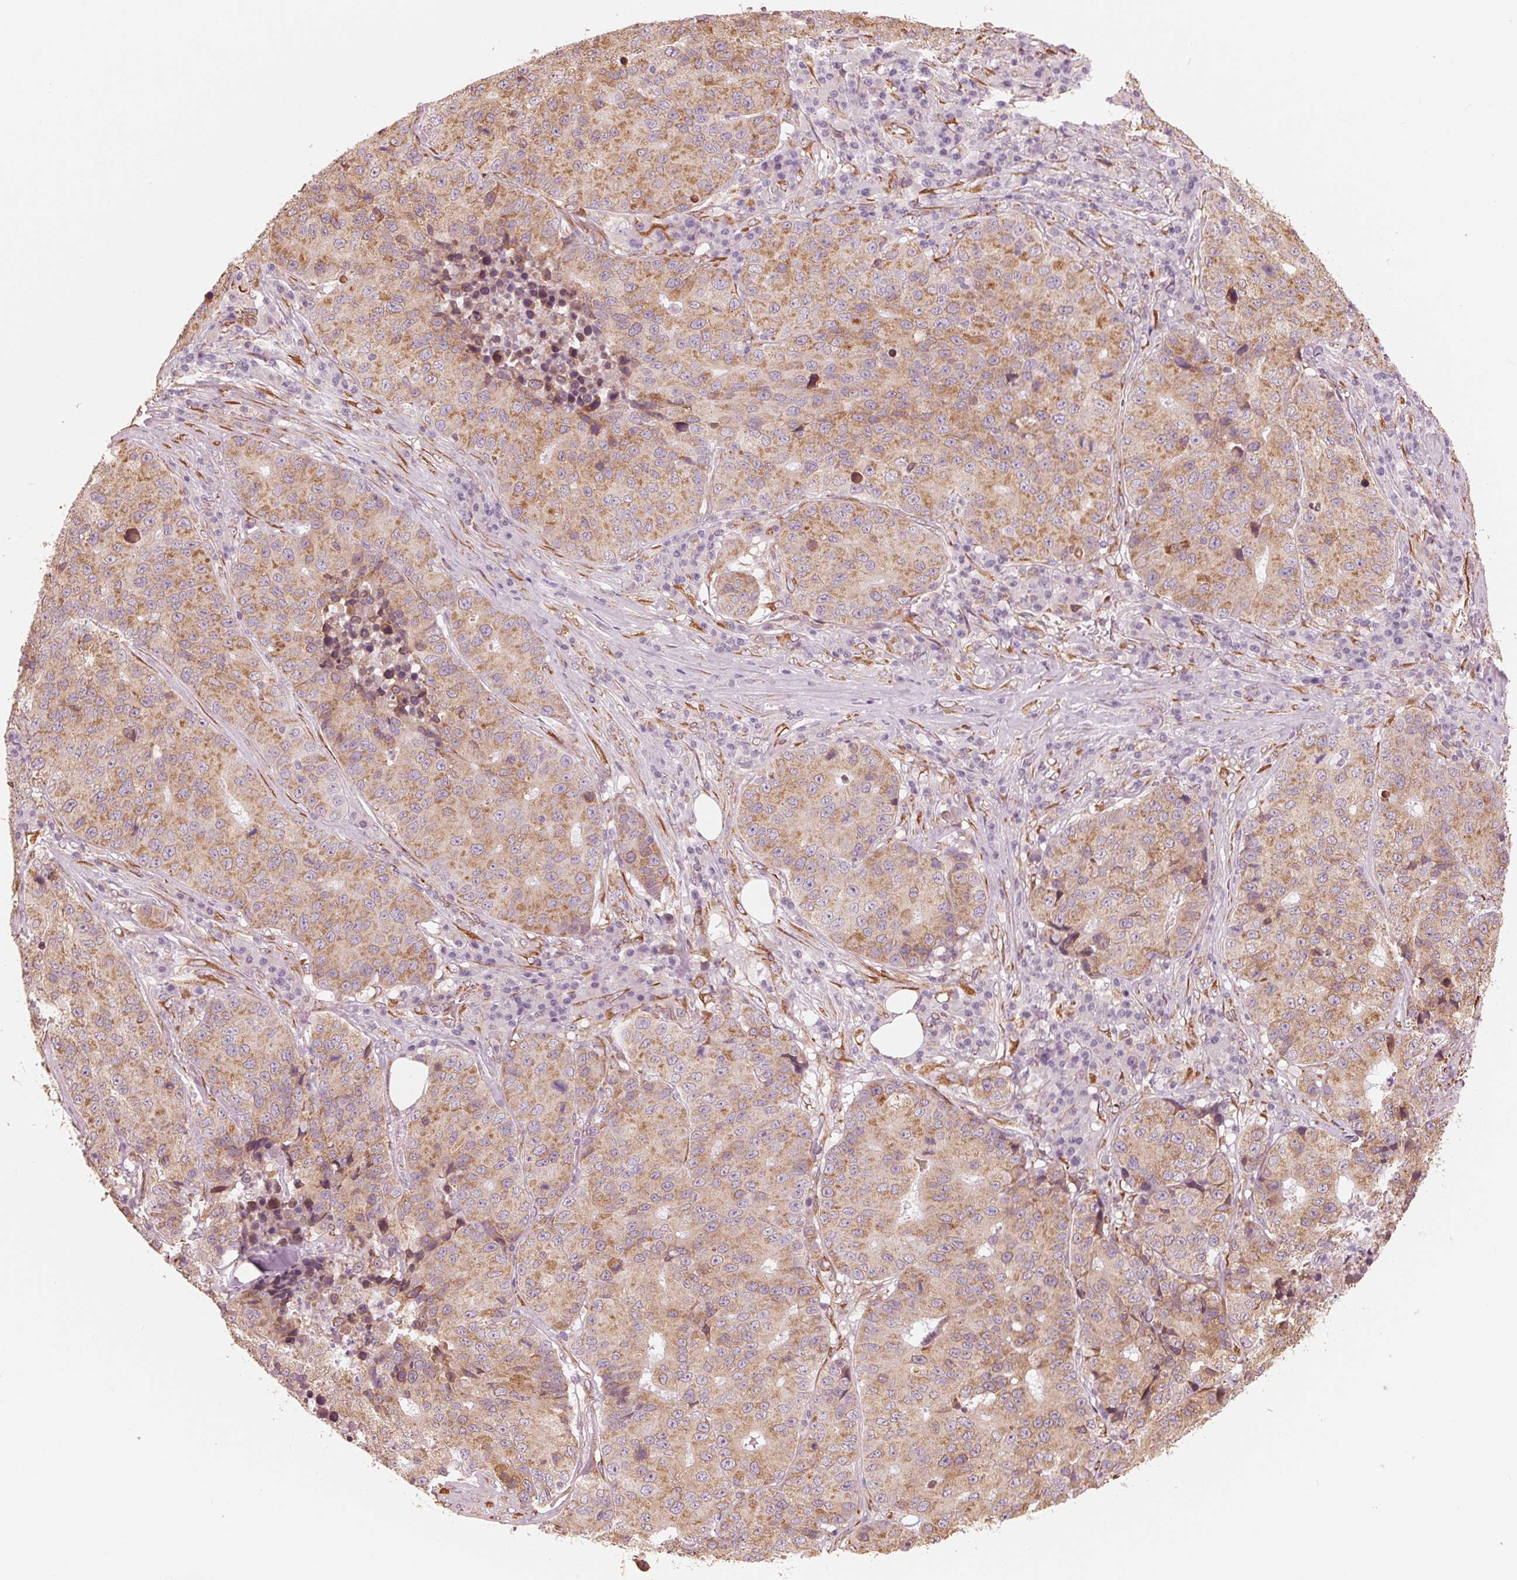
{"staining": {"intensity": "weak", "quantity": ">75%", "location": "cytoplasmic/membranous"}, "tissue": "stomach cancer", "cell_type": "Tumor cells", "image_type": "cancer", "snomed": [{"axis": "morphology", "description": "Adenocarcinoma, NOS"}, {"axis": "topography", "description": "Stomach"}], "caption": "Protein expression by immunohistochemistry shows weak cytoplasmic/membranous staining in about >75% of tumor cells in stomach adenocarcinoma.", "gene": "IKBIP", "patient": {"sex": "male", "age": 71}}